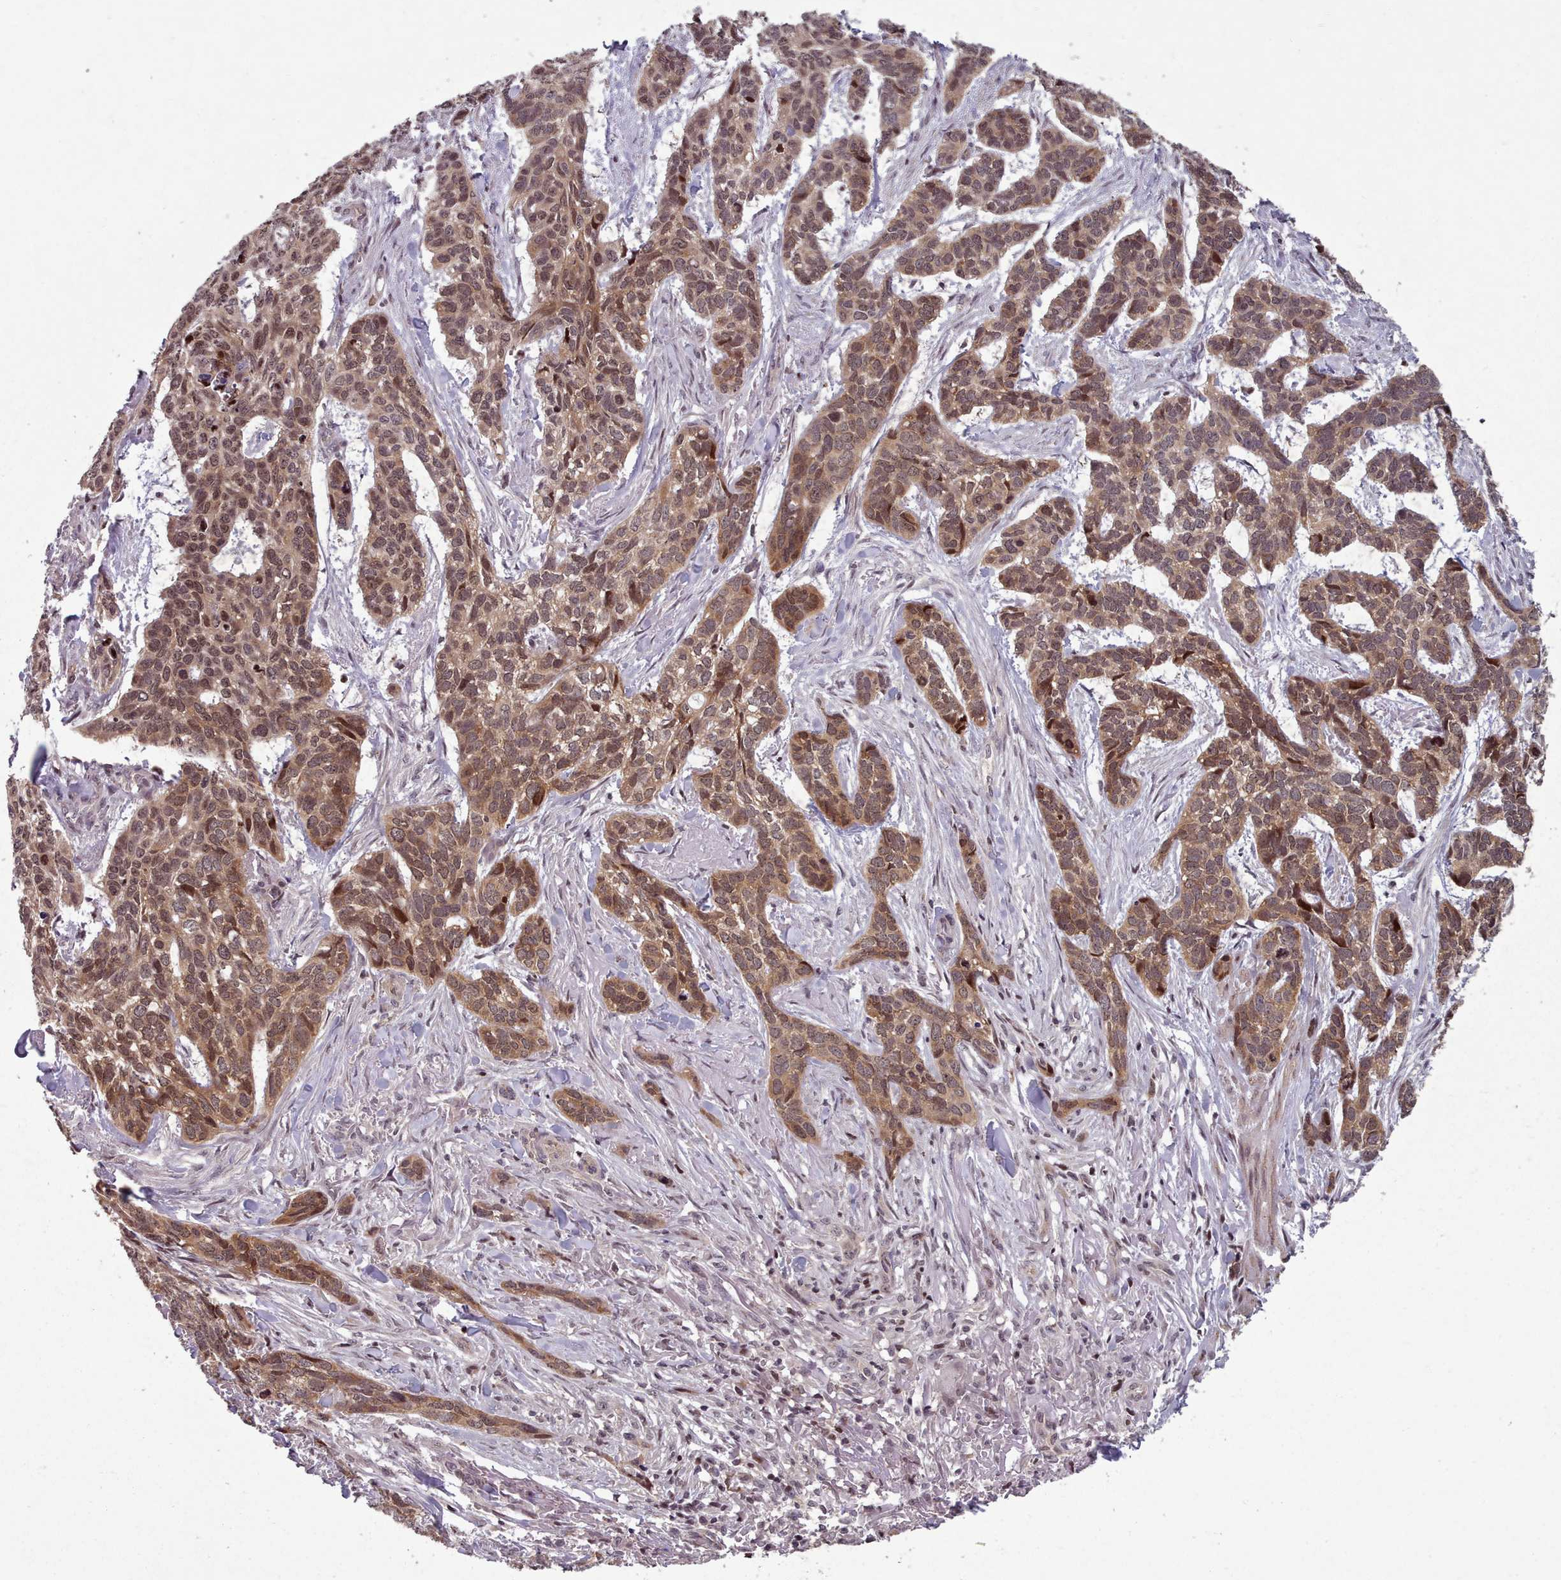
{"staining": {"intensity": "moderate", "quantity": ">75%", "location": "cytoplasmic/membranous,nuclear"}, "tissue": "skin cancer", "cell_type": "Tumor cells", "image_type": "cancer", "snomed": [{"axis": "morphology", "description": "Basal cell carcinoma"}, {"axis": "topography", "description": "Skin"}], "caption": "A high-resolution photomicrograph shows immunohistochemistry staining of skin basal cell carcinoma, which reveals moderate cytoplasmic/membranous and nuclear positivity in approximately >75% of tumor cells. (brown staining indicates protein expression, while blue staining denotes nuclei).", "gene": "ENSA", "patient": {"sex": "male", "age": 86}}